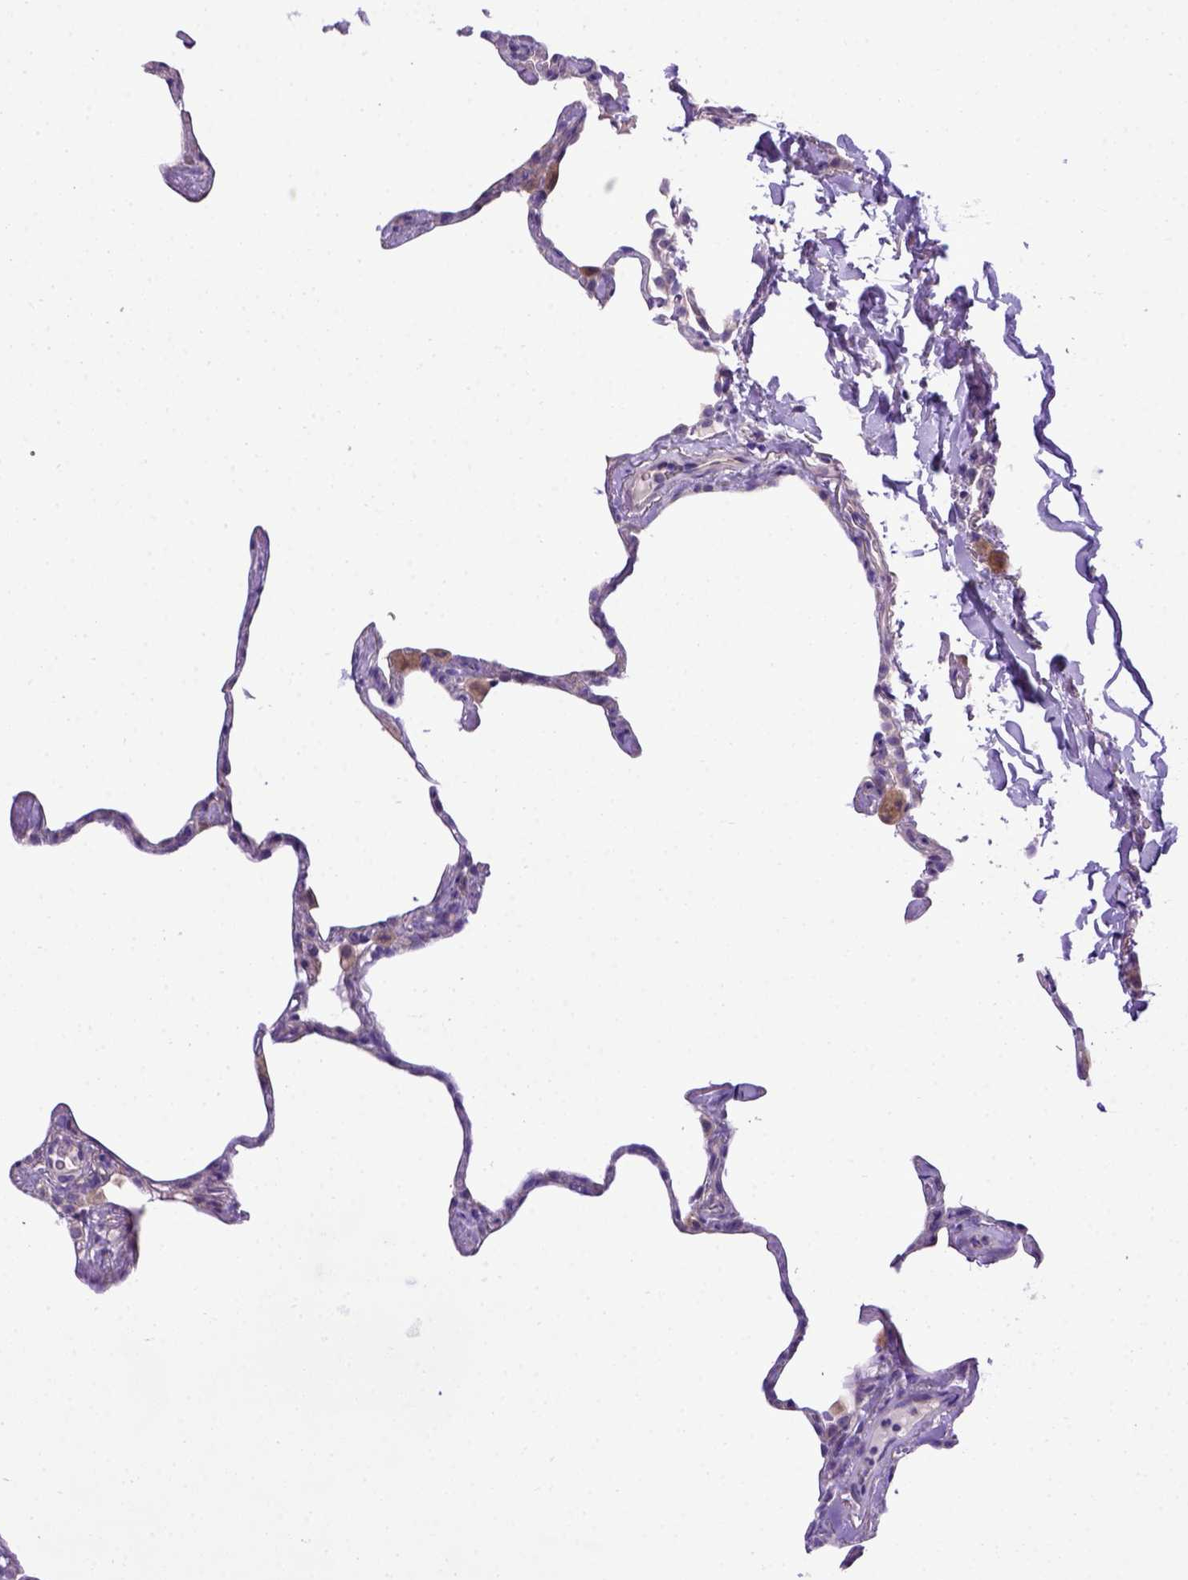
{"staining": {"intensity": "negative", "quantity": "none", "location": "none"}, "tissue": "lung", "cell_type": "Alveolar cells", "image_type": "normal", "snomed": [{"axis": "morphology", "description": "Normal tissue, NOS"}, {"axis": "topography", "description": "Lung"}], "caption": "Protein analysis of normal lung shows no significant positivity in alveolar cells.", "gene": "ADAM12", "patient": {"sex": "male", "age": 65}}